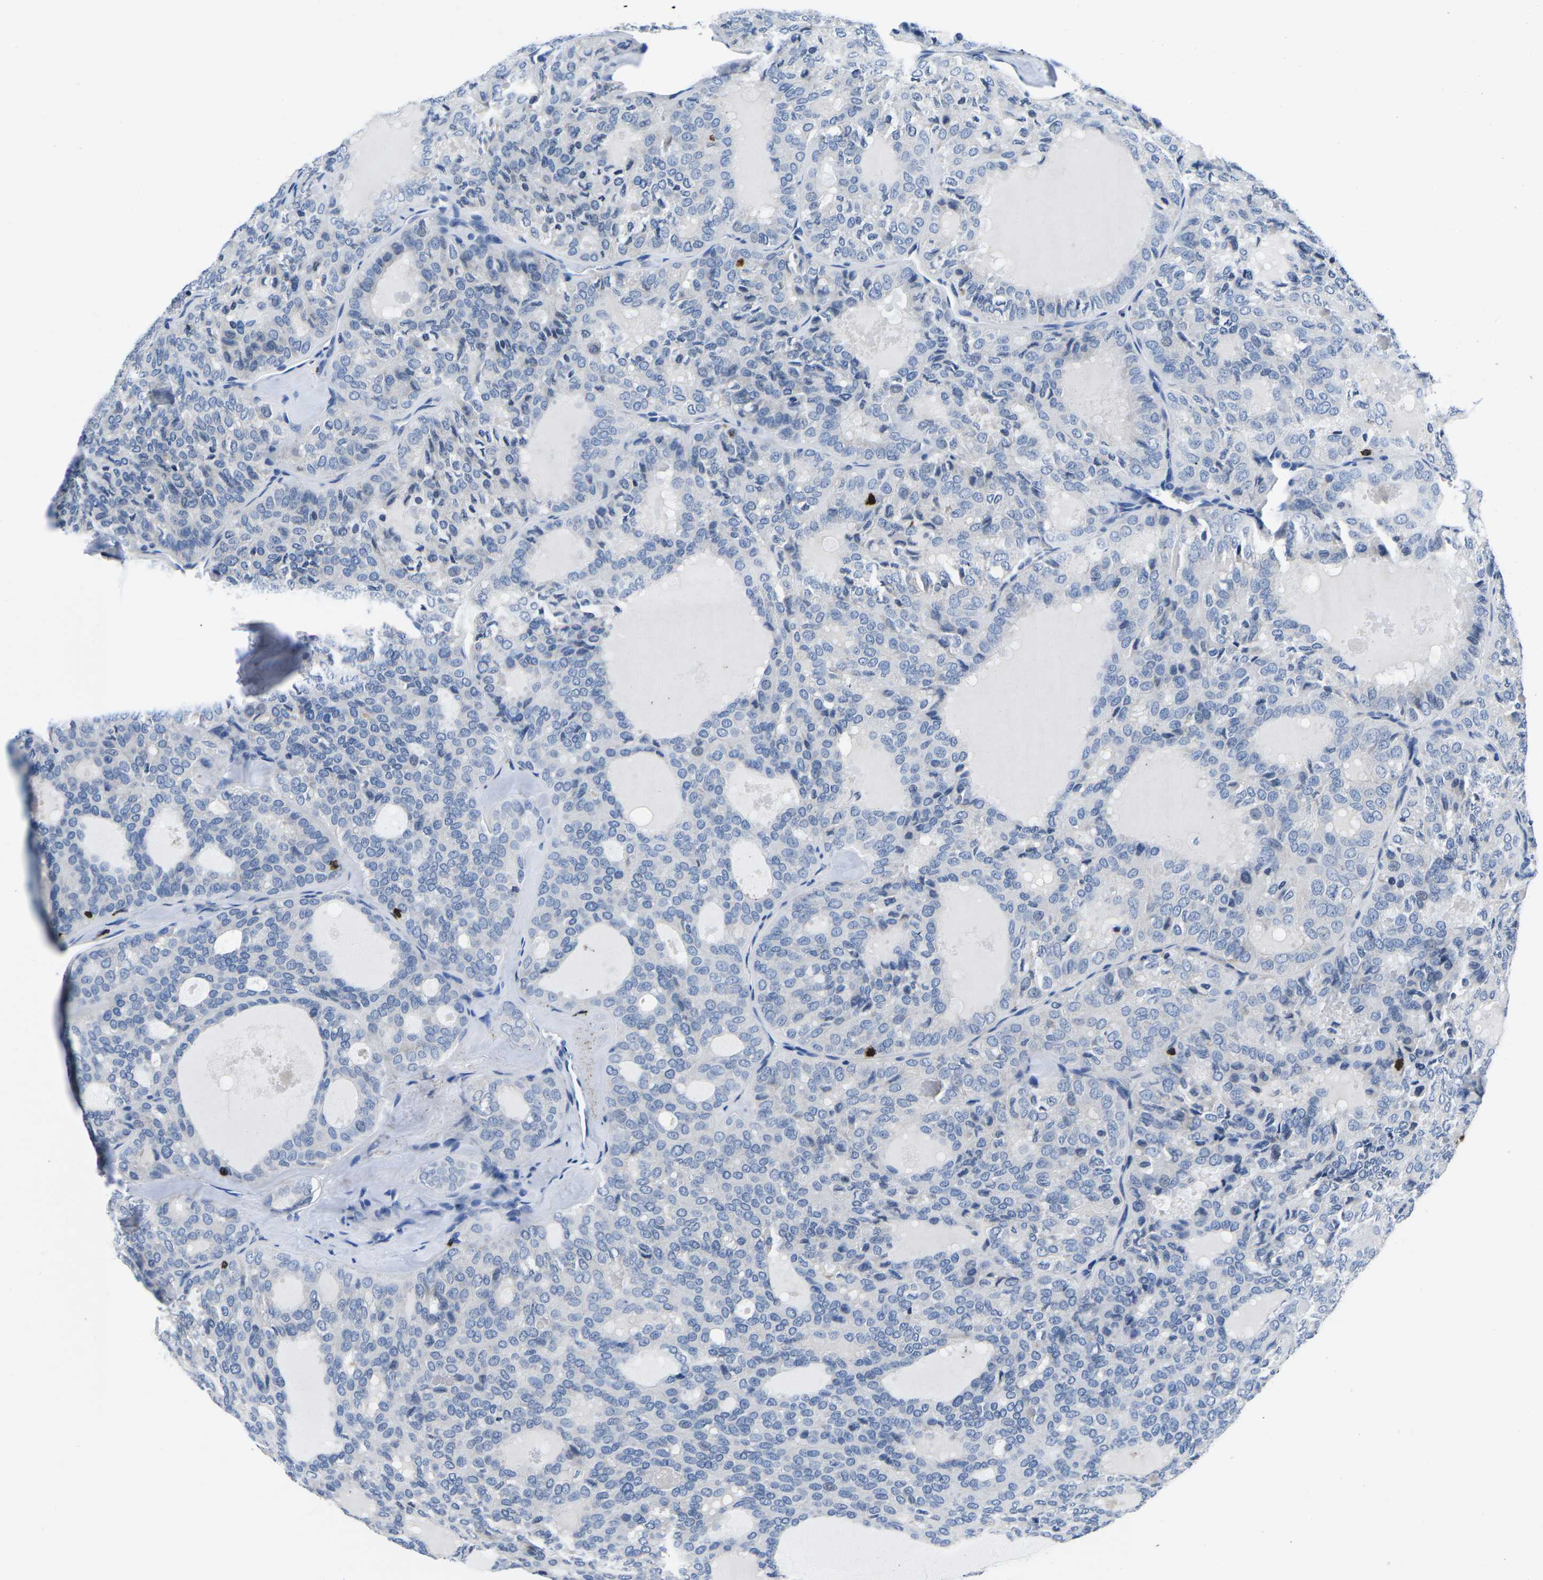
{"staining": {"intensity": "negative", "quantity": "none", "location": "none"}, "tissue": "thyroid cancer", "cell_type": "Tumor cells", "image_type": "cancer", "snomed": [{"axis": "morphology", "description": "Follicular adenoma carcinoma, NOS"}, {"axis": "topography", "description": "Thyroid gland"}], "caption": "Tumor cells show no significant expression in thyroid cancer. Nuclei are stained in blue.", "gene": "CTSW", "patient": {"sex": "male", "age": 75}}